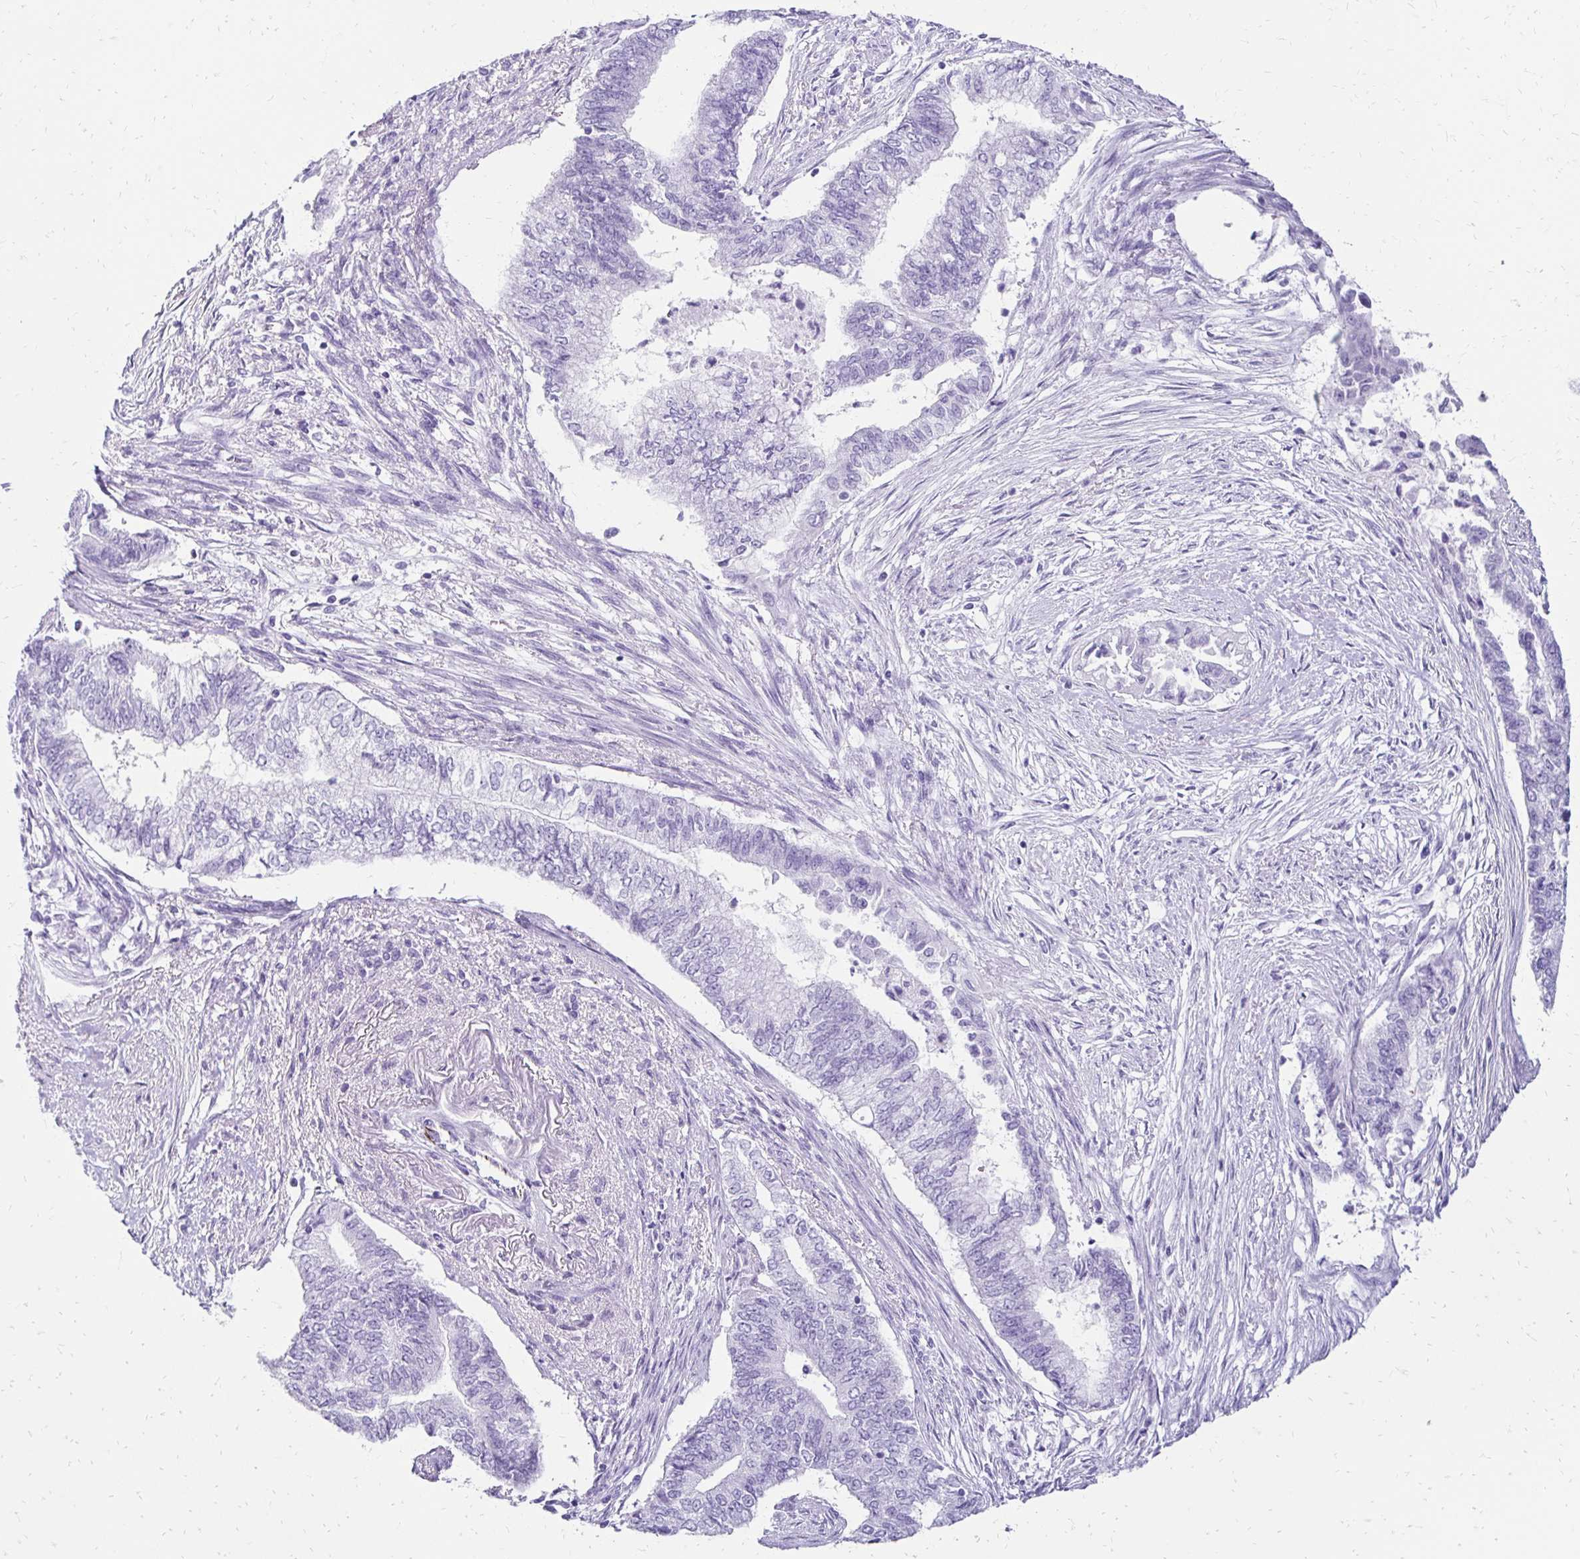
{"staining": {"intensity": "negative", "quantity": "none", "location": "none"}, "tissue": "endometrial cancer", "cell_type": "Tumor cells", "image_type": "cancer", "snomed": [{"axis": "morphology", "description": "Adenocarcinoma, NOS"}, {"axis": "topography", "description": "Endometrium"}], "caption": "Endometrial cancer (adenocarcinoma) was stained to show a protein in brown. There is no significant positivity in tumor cells.", "gene": "TMEM54", "patient": {"sex": "female", "age": 65}}